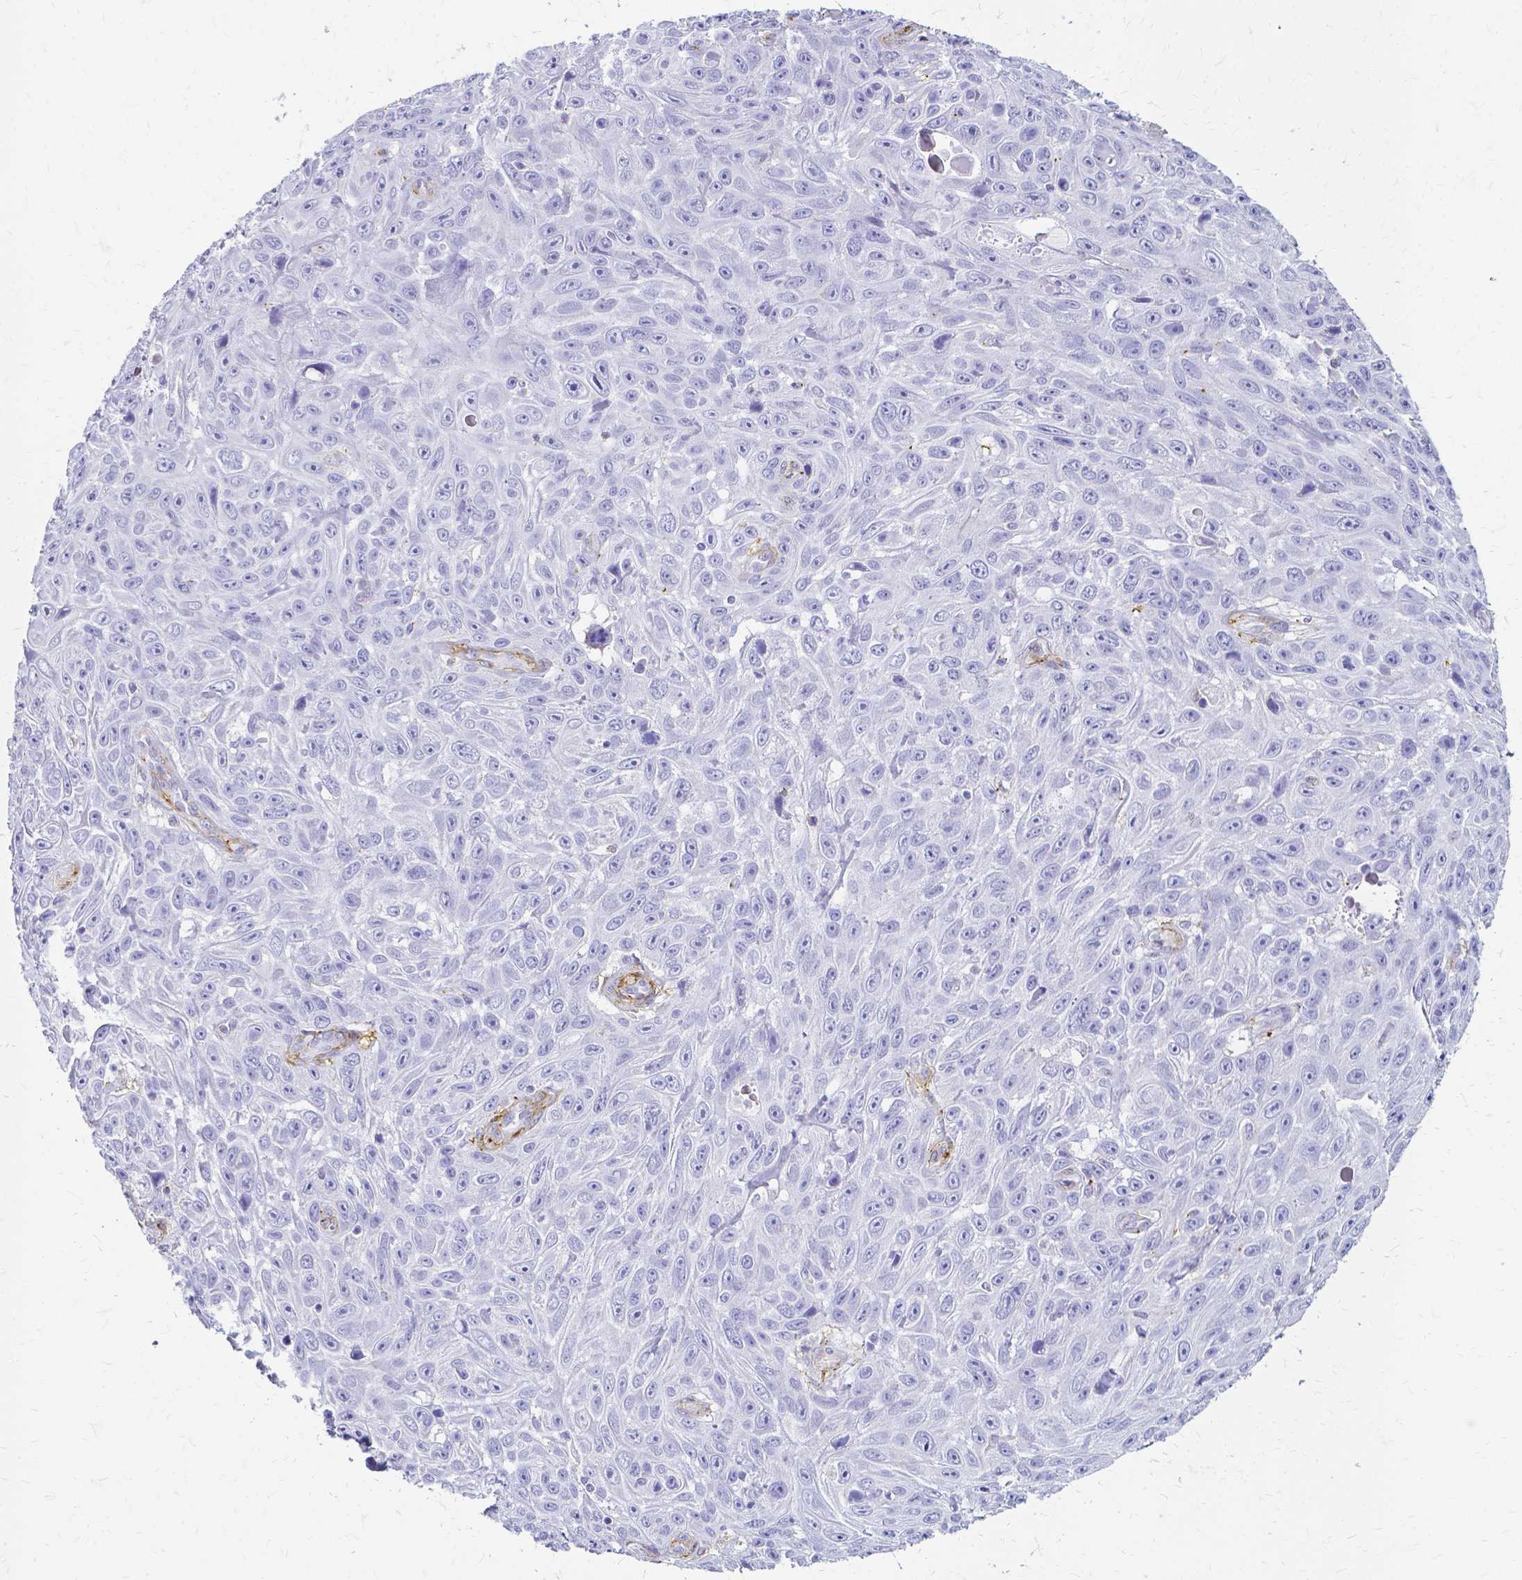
{"staining": {"intensity": "negative", "quantity": "none", "location": "none"}, "tissue": "skin cancer", "cell_type": "Tumor cells", "image_type": "cancer", "snomed": [{"axis": "morphology", "description": "Squamous cell carcinoma, NOS"}, {"axis": "topography", "description": "Skin"}], "caption": "Tumor cells show no significant protein positivity in squamous cell carcinoma (skin). Brightfield microscopy of IHC stained with DAB (brown) and hematoxylin (blue), captured at high magnification.", "gene": "HSPA12A", "patient": {"sex": "male", "age": 82}}